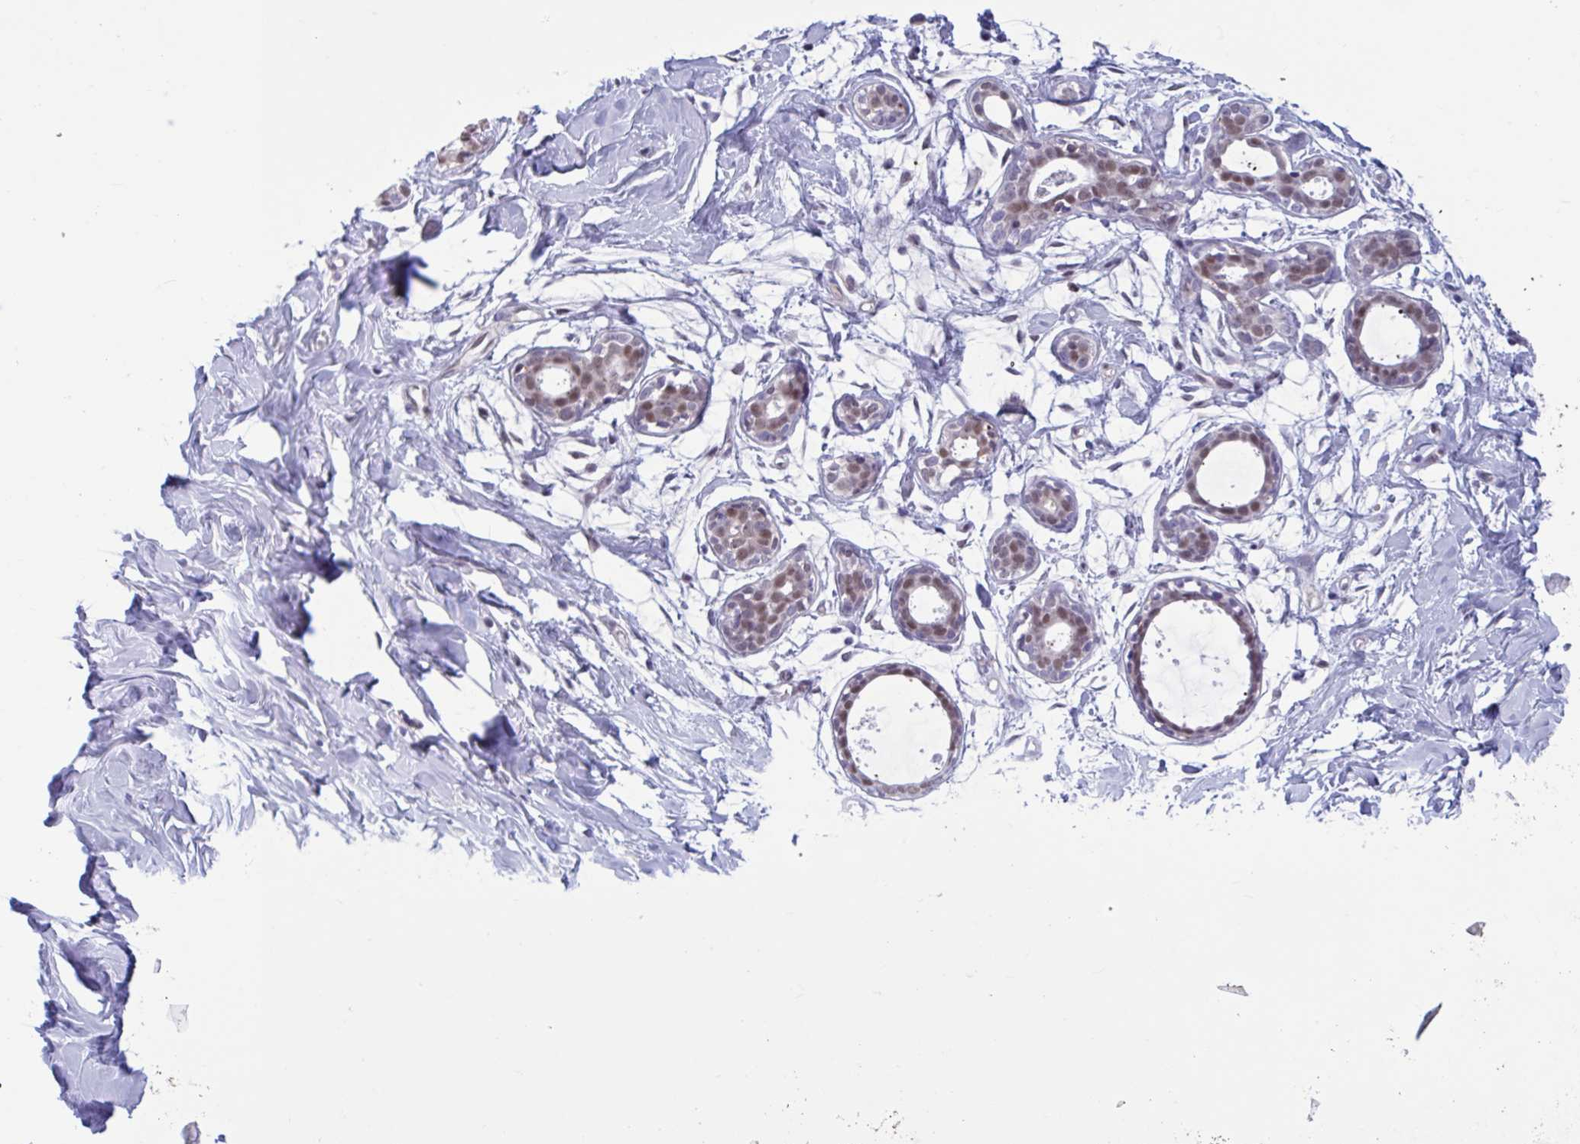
{"staining": {"intensity": "negative", "quantity": "none", "location": "none"}, "tissue": "breast", "cell_type": "Adipocytes", "image_type": "normal", "snomed": [{"axis": "morphology", "description": "Normal tissue, NOS"}, {"axis": "topography", "description": "Breast"}], "caption": "Immunohistochemistry (IHC) image of normal breast: human breast stained with DAB shows no significant protein expression in adipocytes. (Immunohistochemistry (IHC), brightfield microscopy, high magnification).", "gene": "RBL1", "patient": {"sex": "female", "age": 27}}